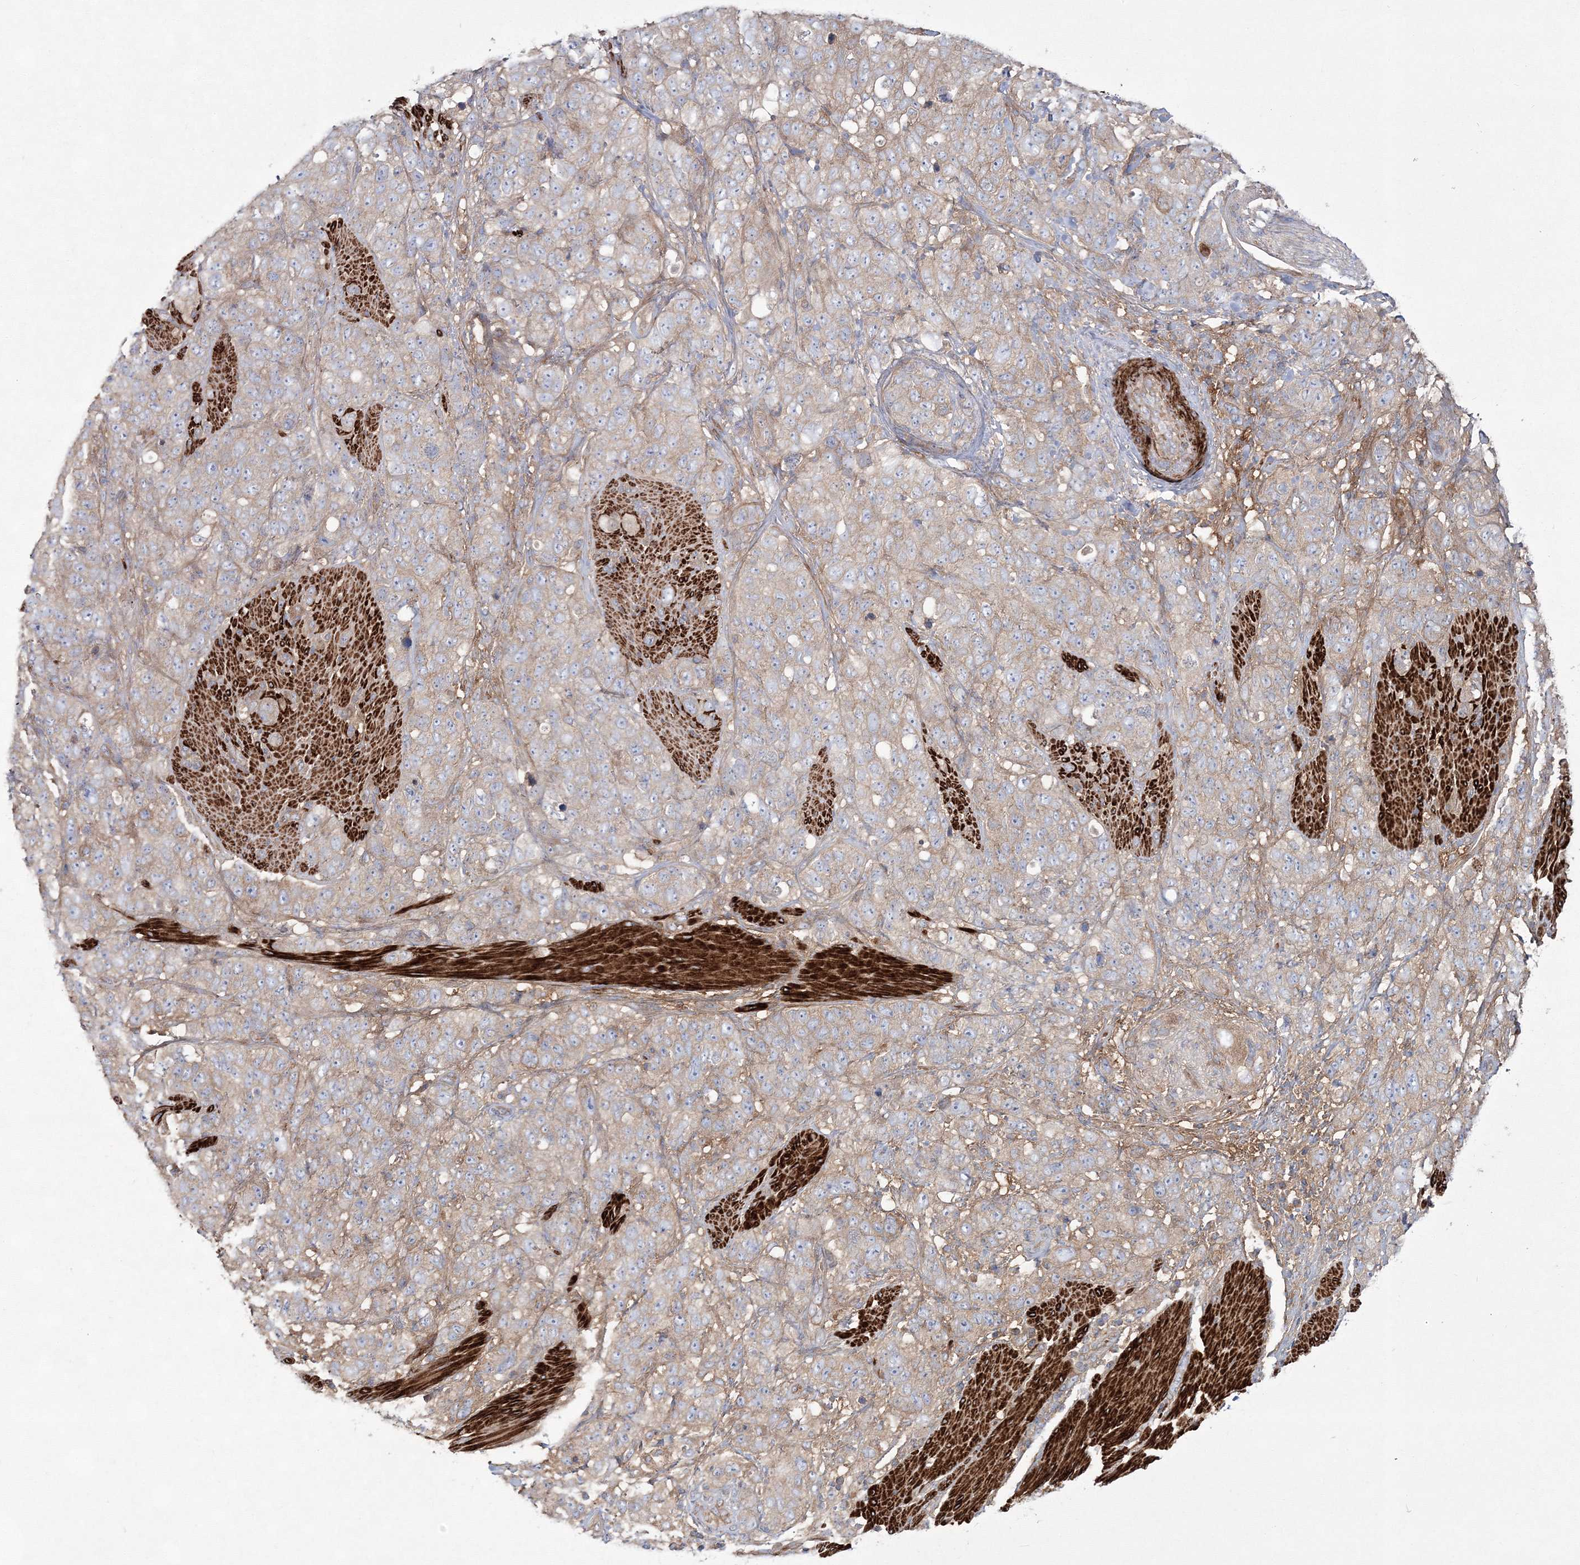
{"staining": {"intensity": "weak", "quantity": "25%-75%", "location": "cytoplasmic/membranous"}, "tissue": "stomach cancer", "cell_type": "Tumor cells", "image_type": "cancer", "snomed": [{"axis": "morphology", "description": "Adenocarcinoma, NOS"}, {"axis": "topography", "description": "Stomach"}], "caption": "Protein expression analysis of human stomach cancer reveals weak cytoplasmic/membranous positivity in approximately 25%-75% of tumor cells.", "gene": "ZSWIM6", "patient": {"sex": "male", "age": 48}}